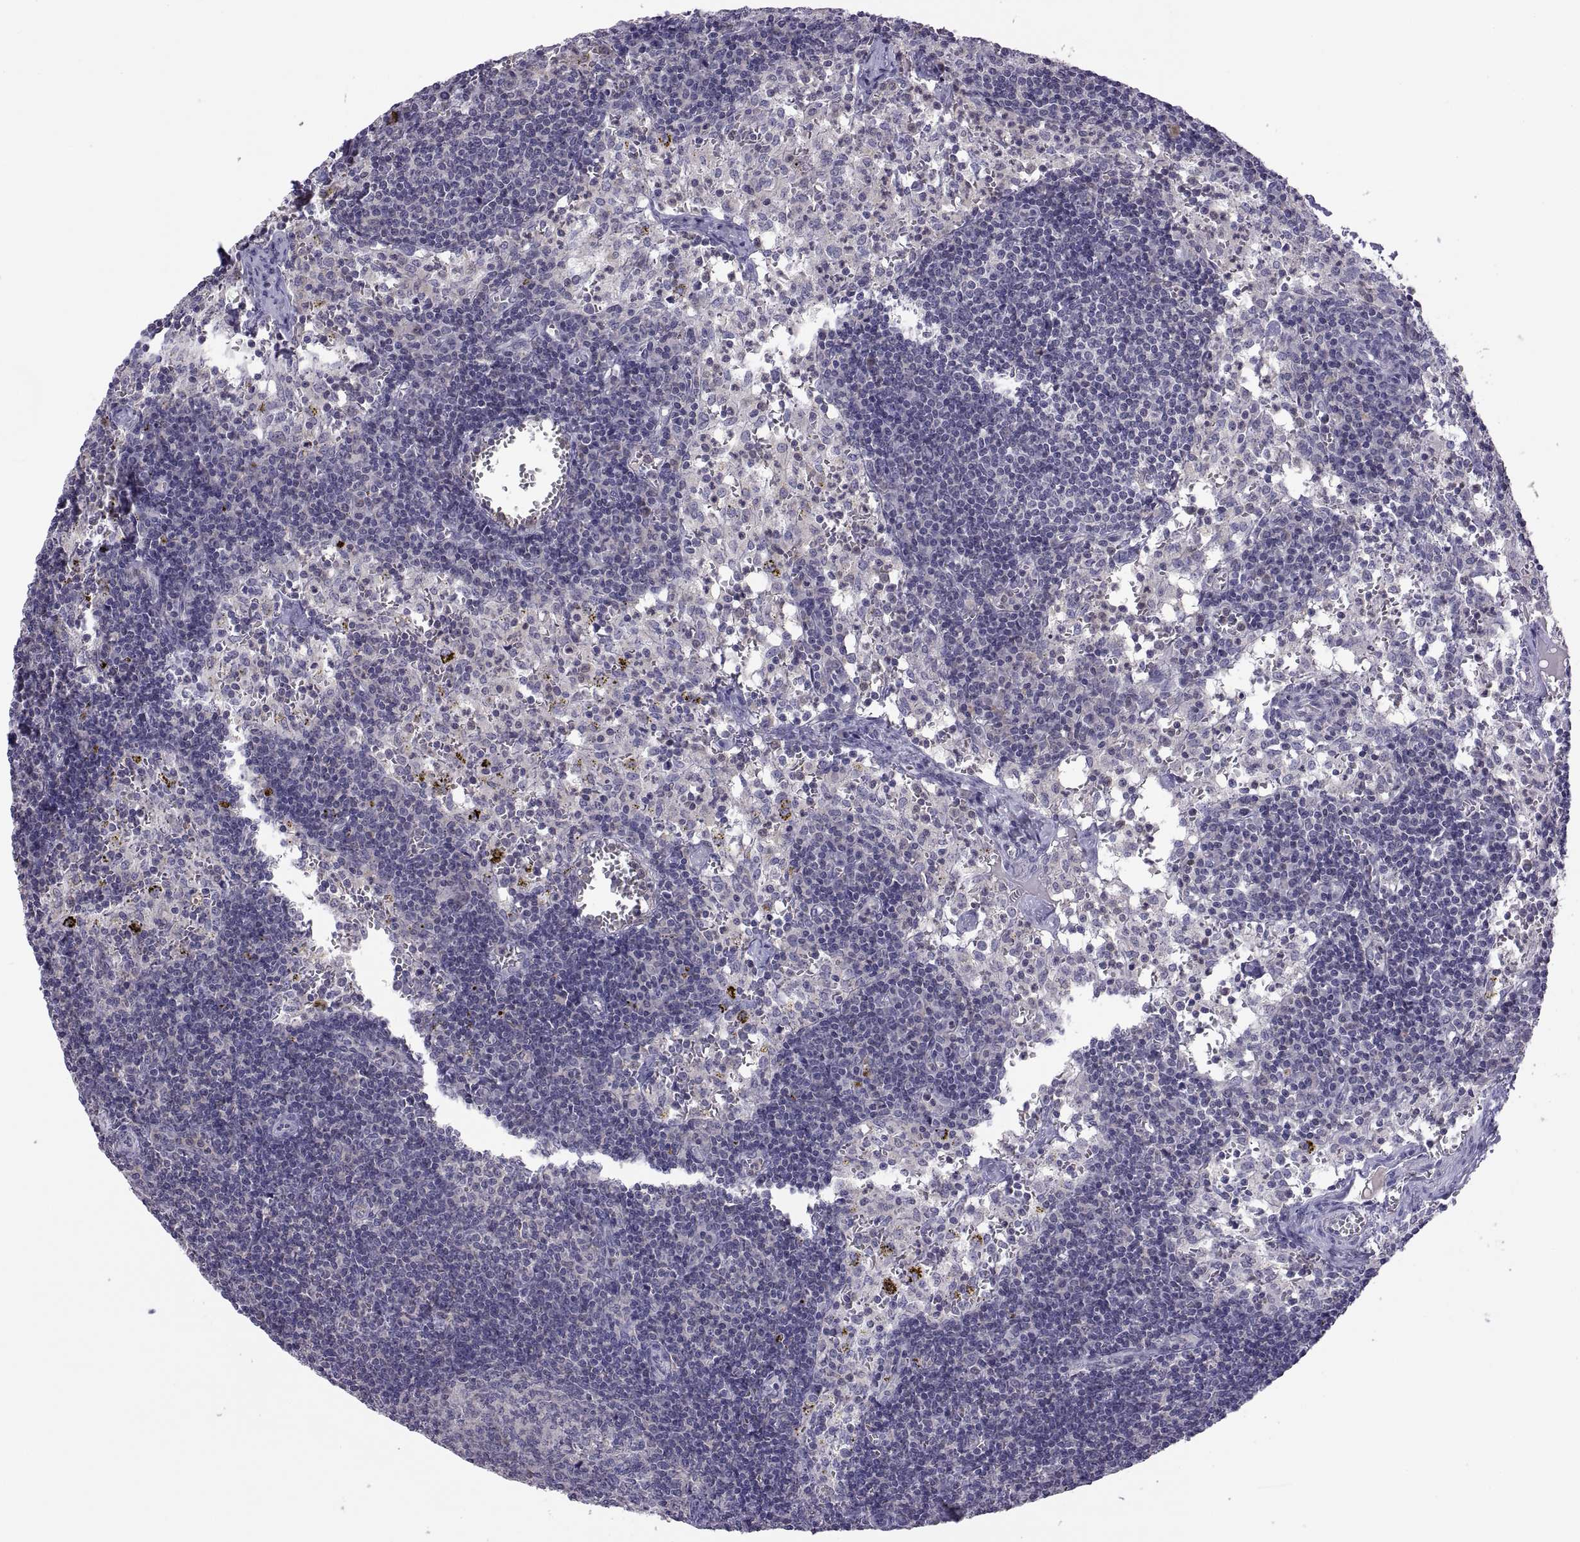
{"staining": {"intensity": "negative", "quantity": "none", "location": "none"}, "tissue": "lymph node", "cell_type": "Germinal center cells", "image_type": "normal", "snomed": [{"axis": "morphology", "description": "Normal tissue, NOS"}, {"axis": "topography", "description": "Lymph node"}], "caption": "Micrograph shows no significant protein positivity in germinal center cells of unremarkable lymph node.", "gene": "FGF9", "patient": {"sex": "female", "age": 52}}